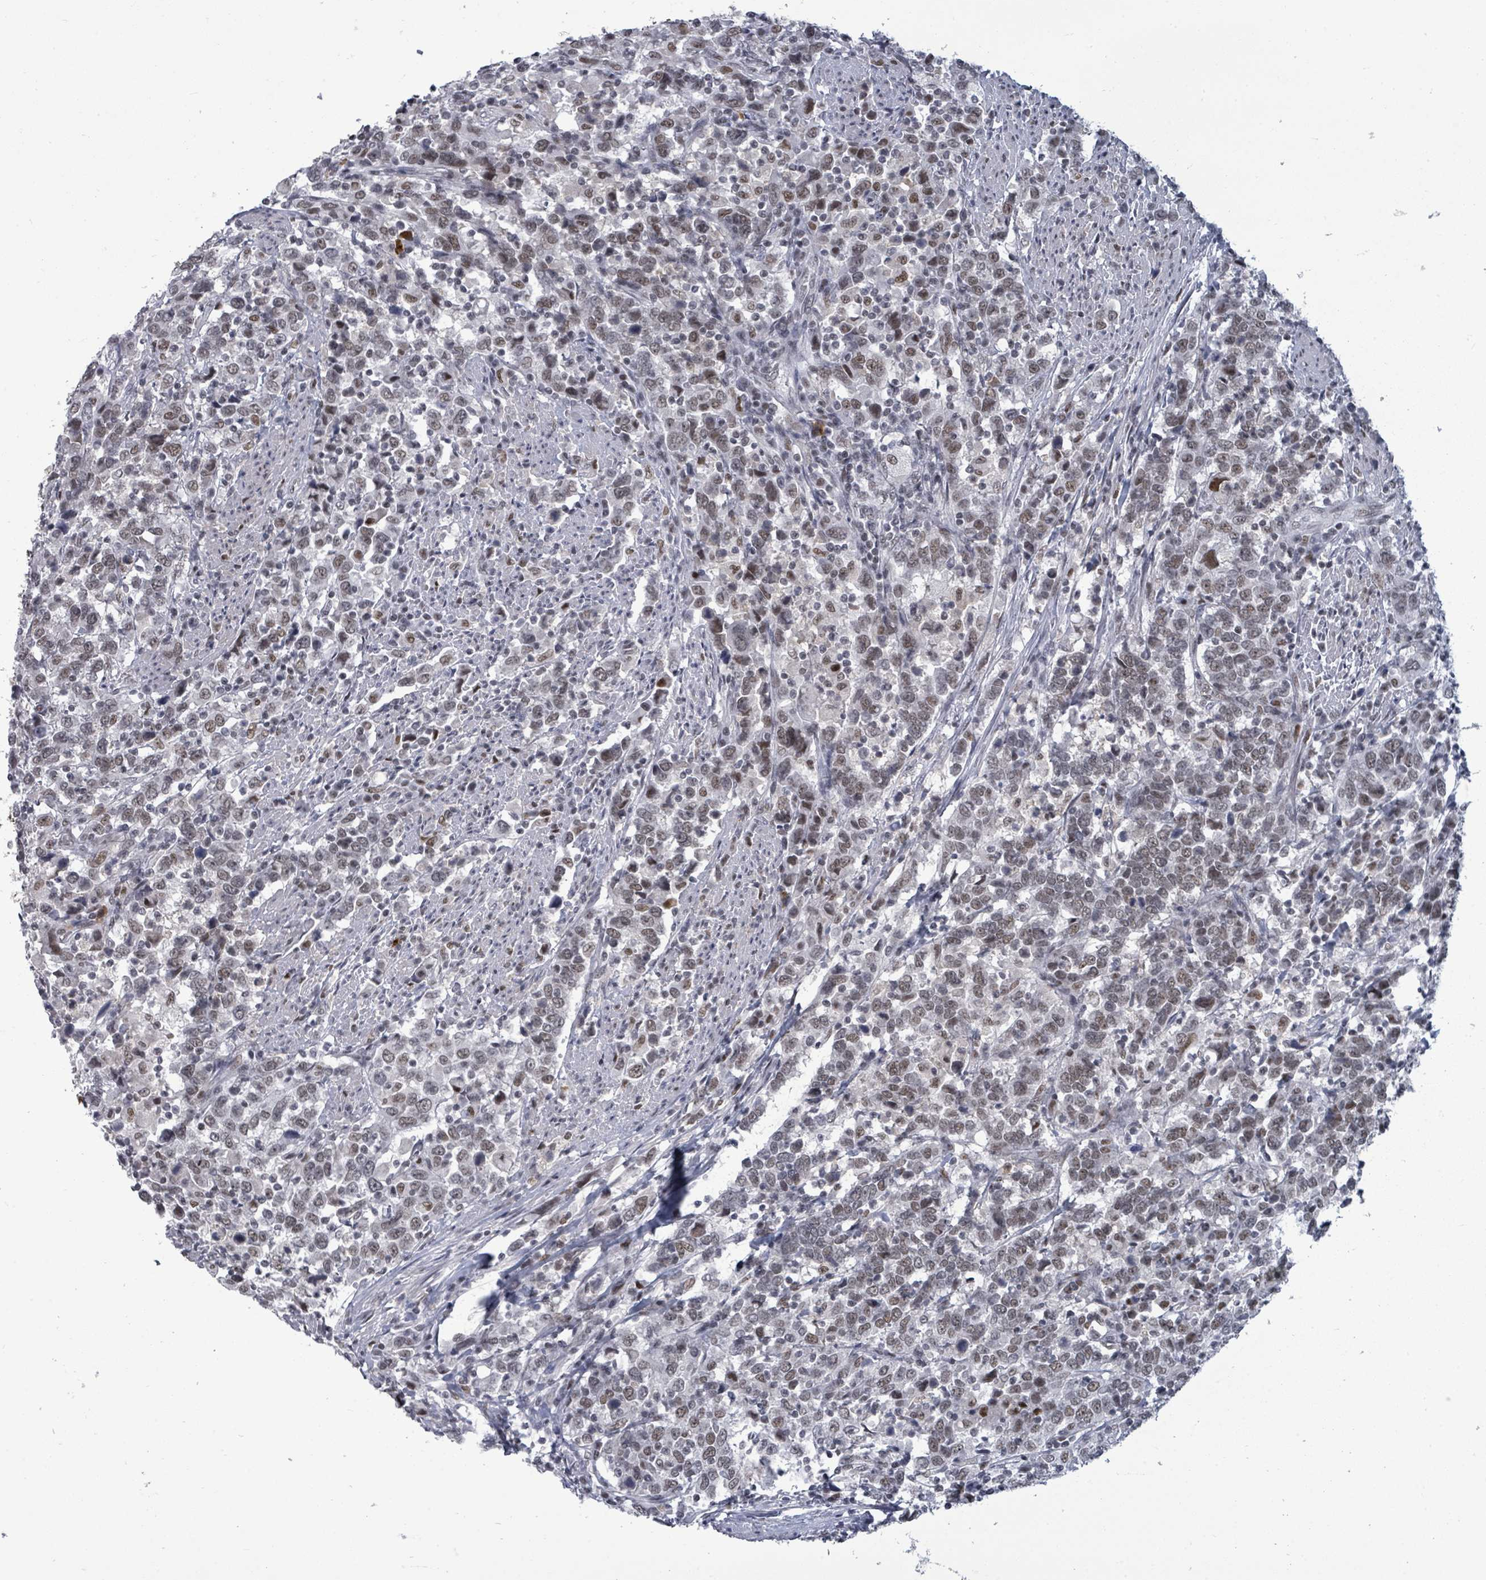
{"staining": {"intensity": "weak", "quantity": "25%-75%", "location": "nuclear"}, "tissue": "urothelial cancer", "cell_type": "Tumor cells", "image_type": "cancer", "snomed": [{"axis": "morphology", "description": "Urothelial carcinoma, High grade"}, {"axis": "topography", "description": "Urinary bladder"}], "caption": "High-grade urothelial carcinoma was stained to show a protein in brown. There is low levels of weak nuclear positivity in approximately 25%-75% of tumor cells. Nuclei are stained in blue.", "gene": "ERCC5", "patient": {"sex": "male", "age": 61}}